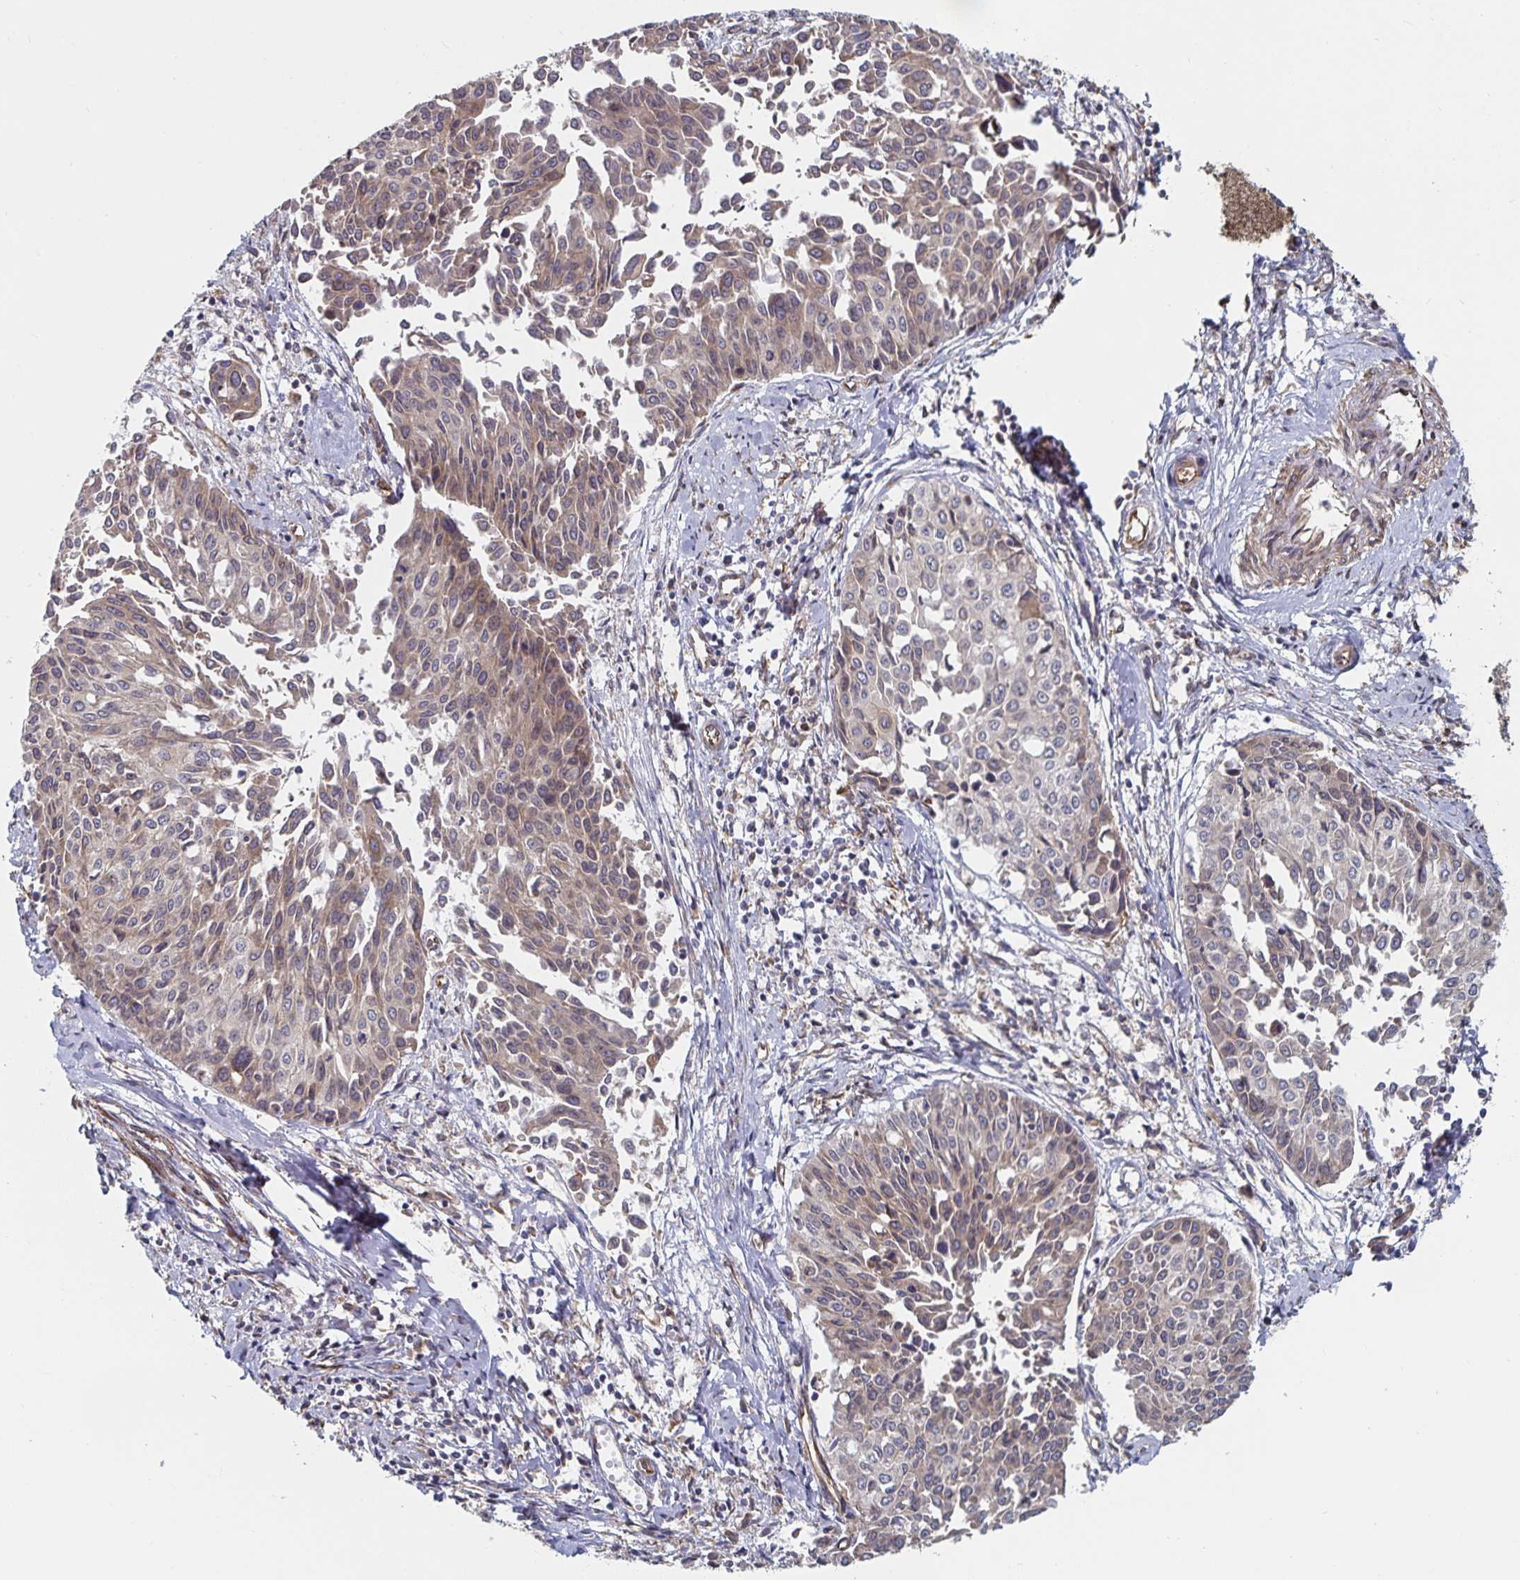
{"staining": {"intensity": "weak", "quantity": "25%-75%", "location": "cytoplasmic/membranous"}, "tissue": "cervical cancer", "cell_type": "Tumor cells", "image_type": "cancer", "snomed": [{"axis": "morphology", "description": "Squamous cell carcinoma, NOS"}, {"axis": "topography", "description": "Cervix"}], "caption": "A photomicrograph of human cervical cancer stained for a protein shows weak cytoplasmic/membranous brown staining in tumor cells.", "gene": "BCAP29", "patient": {"sex": "female", "age": 50}}